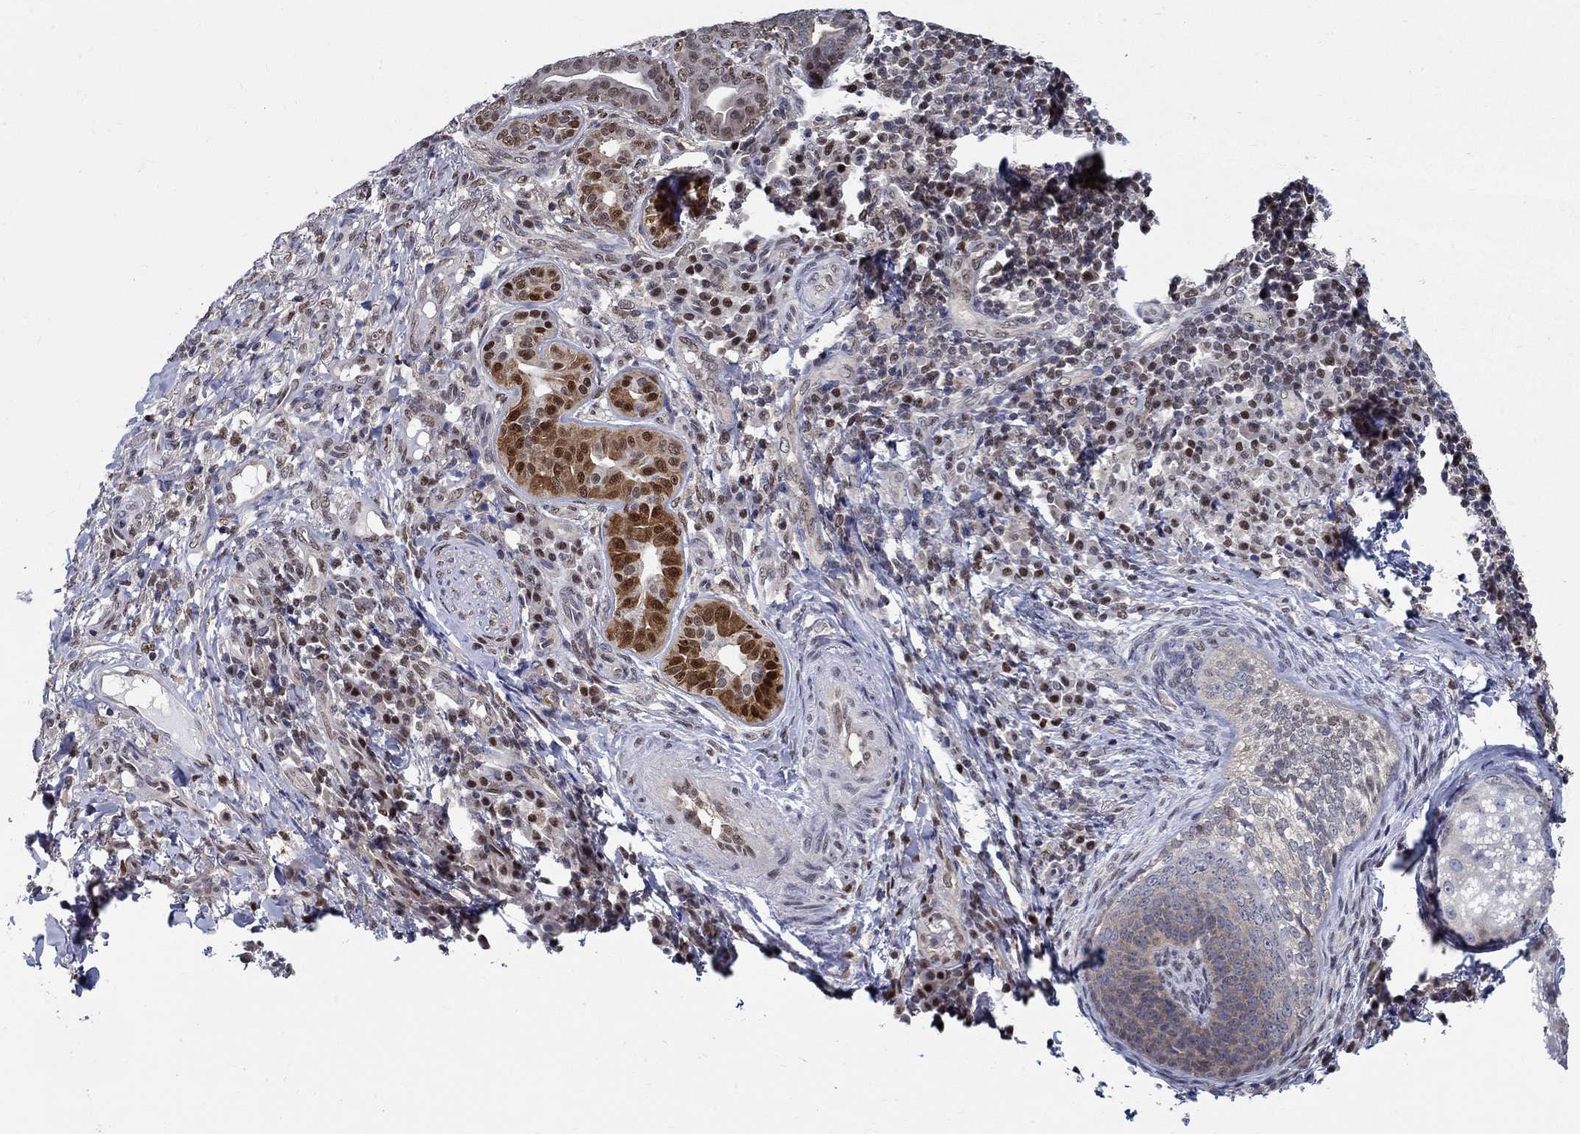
{"staining": {"intensity": "strong", "quantity": "<25%", "location": "nuclear"}, "tissue": "skin cancer", "cell_type": "Tumor cells", "image_type": "cancer", "snomed": [{"axis": "morphology", "description": "Basal cell carcinoma"}, {"axis": "topography", "description": "Skin"}], "caption": "The immunohistochemical stain labels strong nuclear positivity in tumor cells of skin cancer tissue. Immunohistochemistry (ihc) stains the protein of interest in brown and the nuclei are stained blue.", "gene": "ZNF594", "patient": {"sex": "female", "age": 69}}